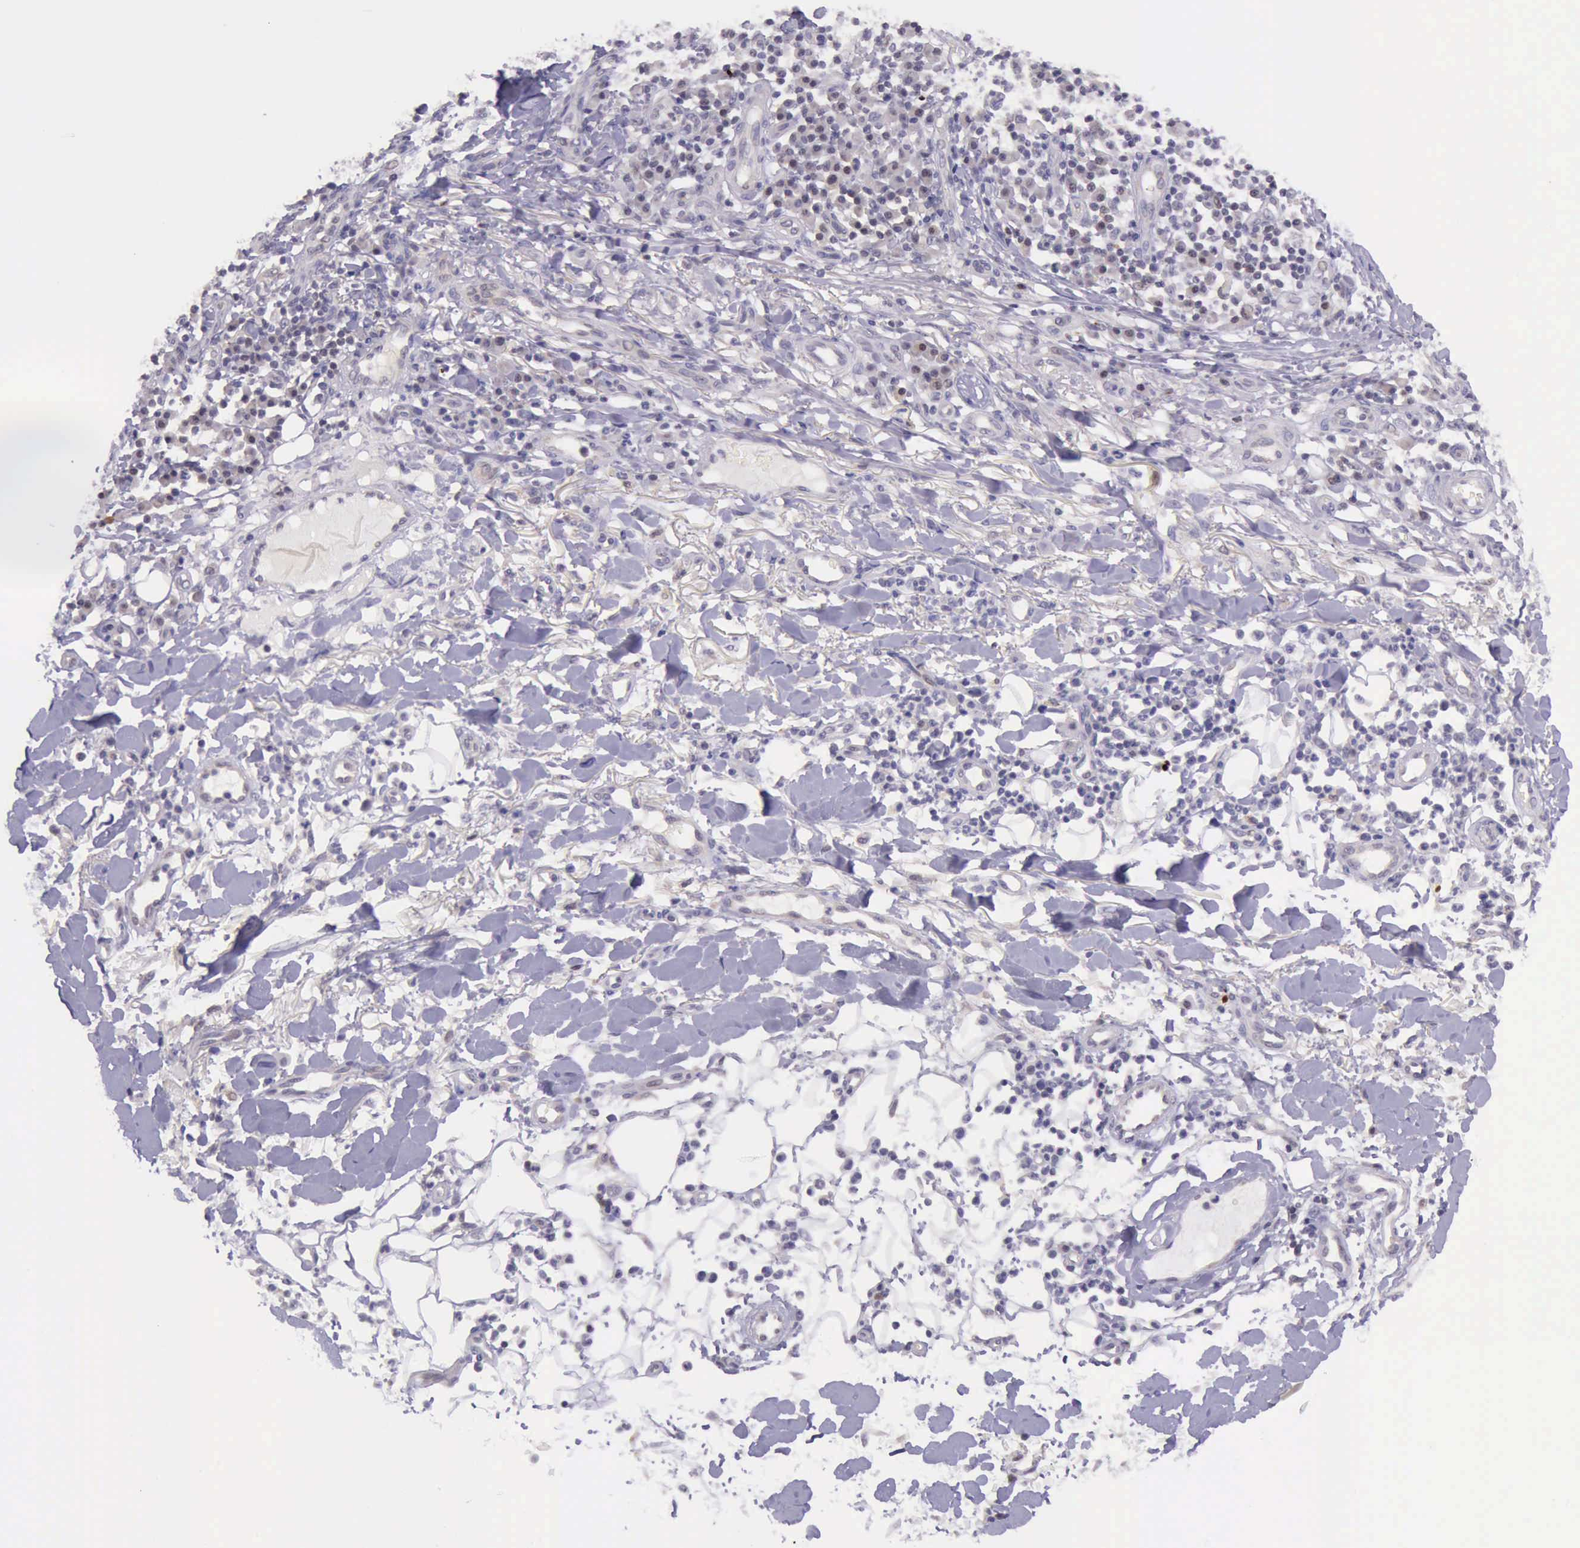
{"staining": {"intensity": "negative", "quantity": "none", "location": "none"}, "tissue": "skin cancer", "cell_type": "Tumor cells", "image_type": "cancer", "snomed": [{"axis": "morphology", "description": "Squamous cell carcinoma, NOS"}, {"axis": "topography", "description": "Skin"}], "caption": "Tumor cells show no significant protein positivity in squamous cell carcinoma (skin).", "gene": "PARP1", "patient": {"sex": "female", "age": 89}}